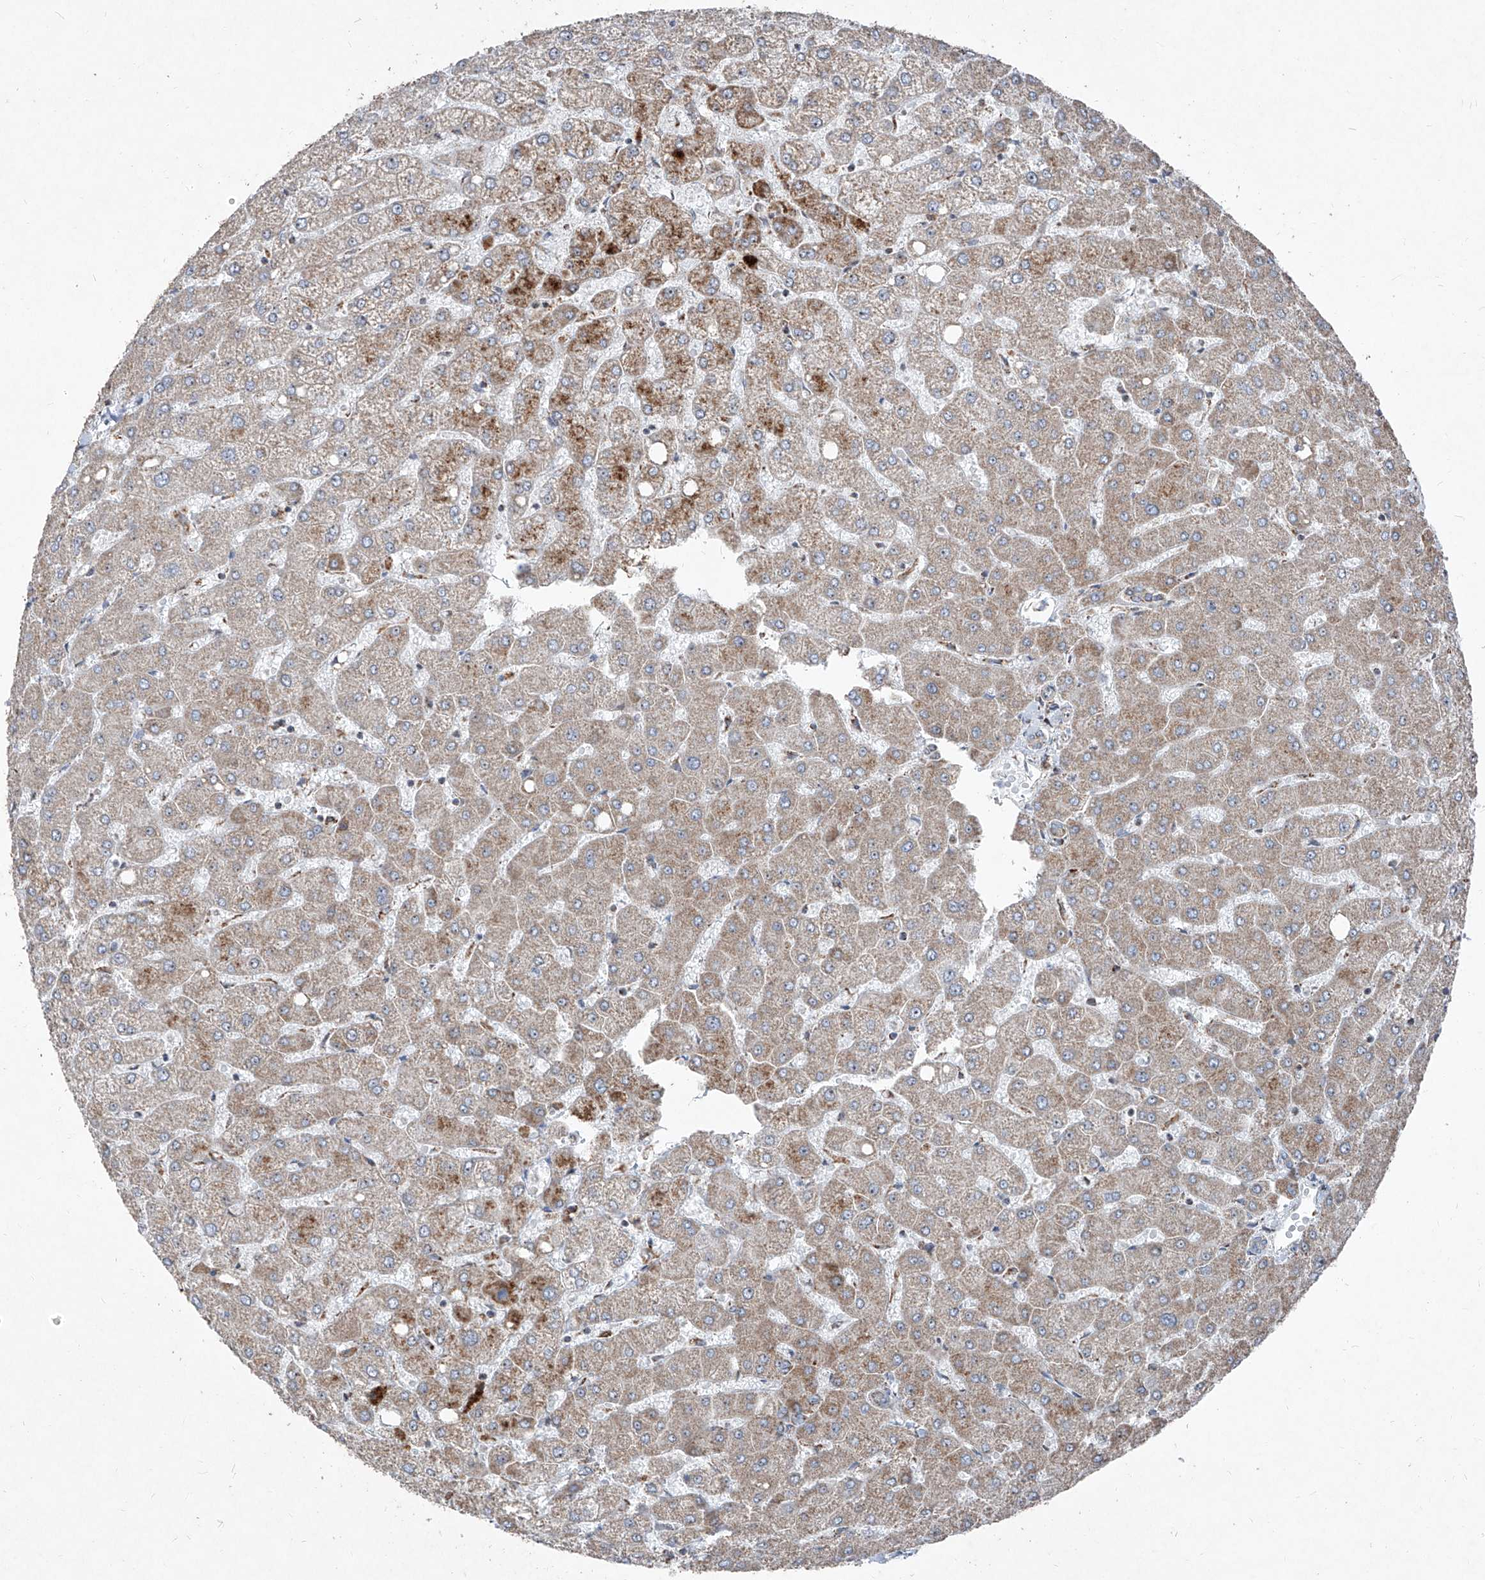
{"staining": {"intensity": "negative", "quantity": "none", "location": "none"}, "tissue": "liver", "cell_type": "Cholangiocytes", "image_type": "normal", "snomed": [{"axis": "morphology", "description": "Normal tissue, NOS"}, {"axis": "topography", "description": "Liver"}], "caption": "Histopathology image shows no significant protein staining in cholangiocytes of unremarkable liver.", "gene": "NDUFB3", "patient": {"sex": "female", "age": 54}}